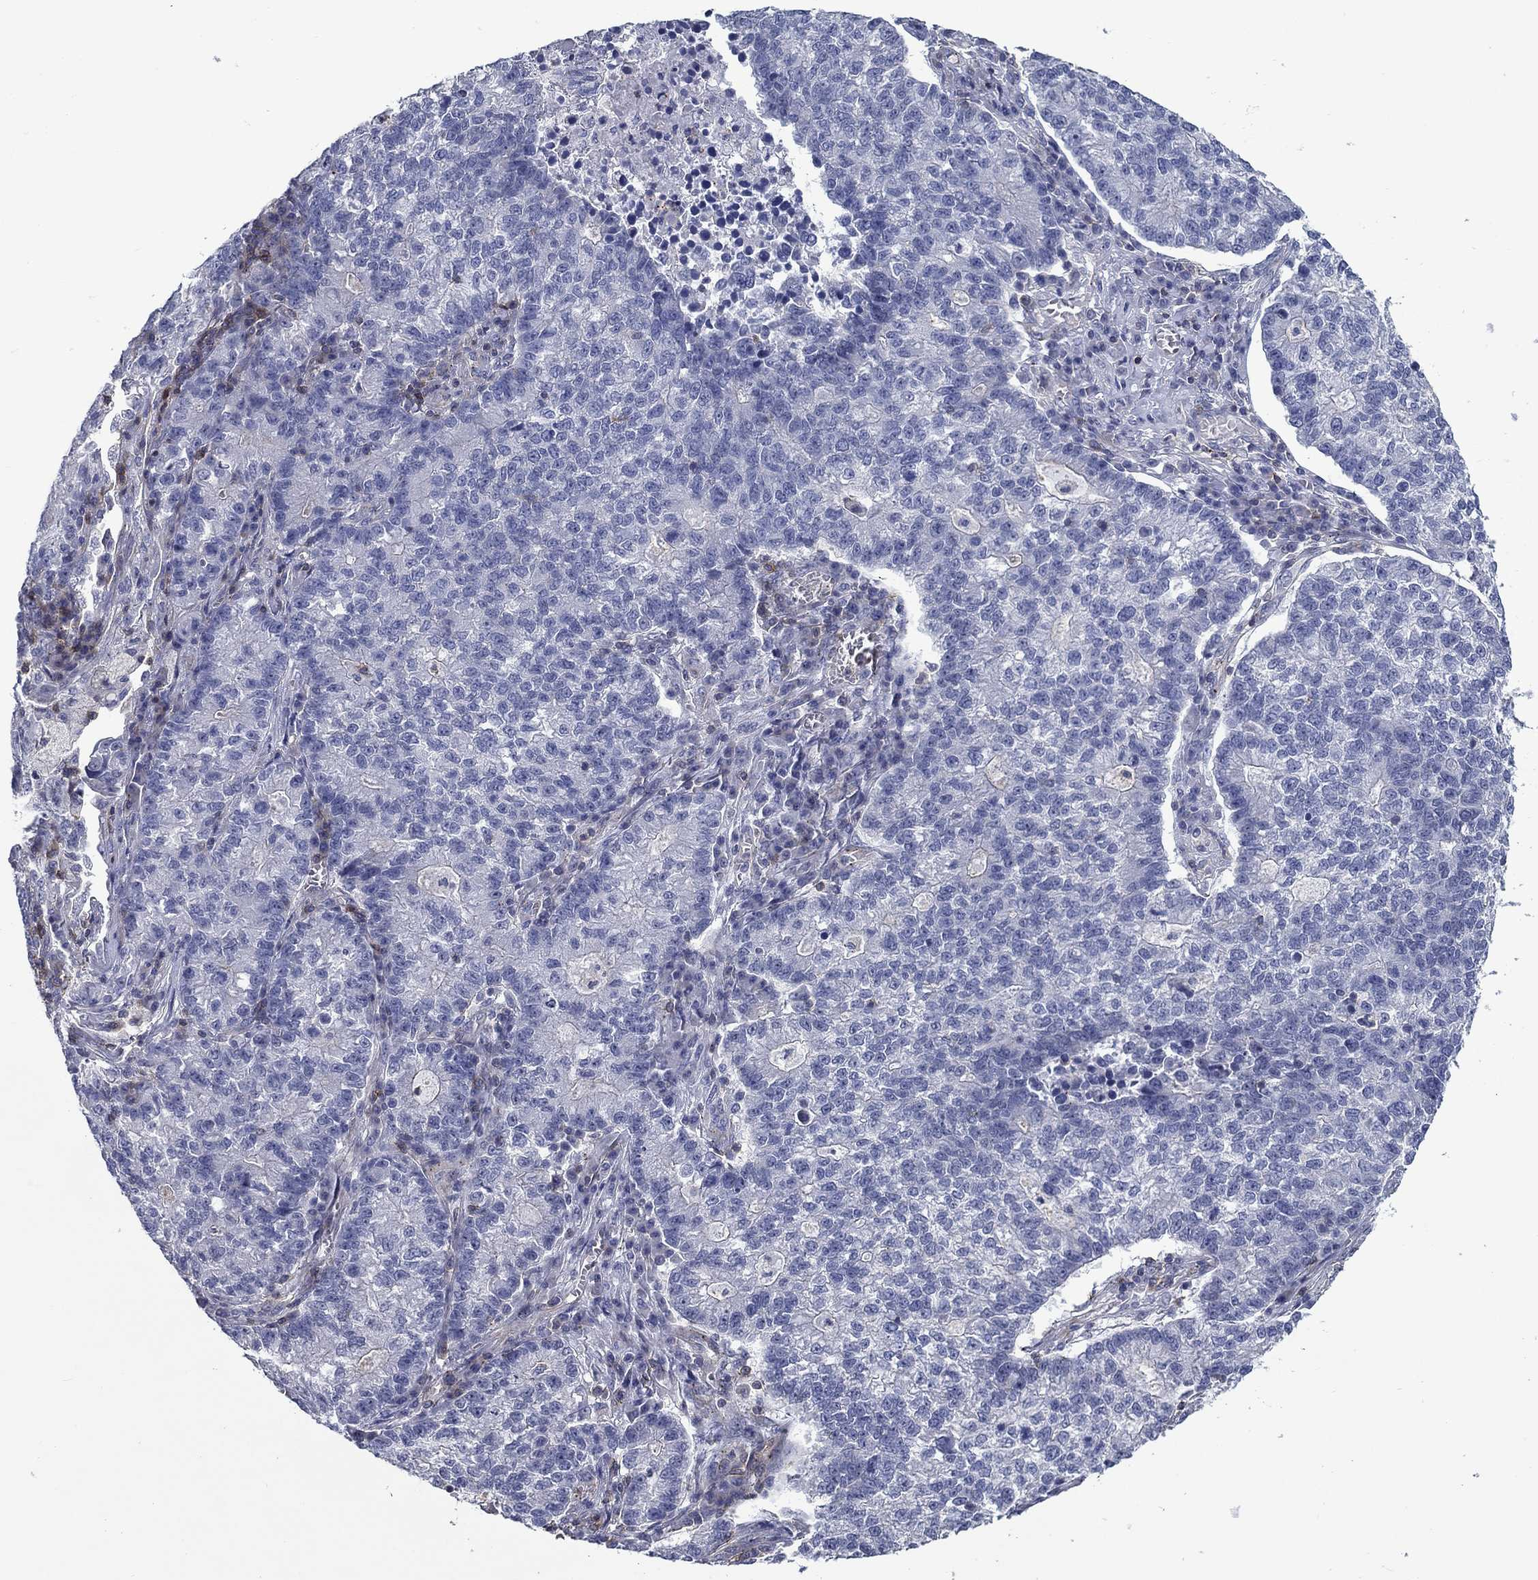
{"staining": {"intensity": "negative", "quantity": "none", "location": "none"}, "tissue": "lung cancer", "cell_type": "Tumor cells", "image_type": "cancer", "snomed": [{"axis": "morphology", "description": "Adenocarcinoma, NOS"}, {"axis": "topography", "description": "Lung"}], "caption": "Tumor cells show no significant protein expression in adenocarcinoma (lung). (Immunohistochemistry, brightfield microscopy, high magnification).", "gene": "SIT1", "patient": {"sex": "male", "age": 57}}